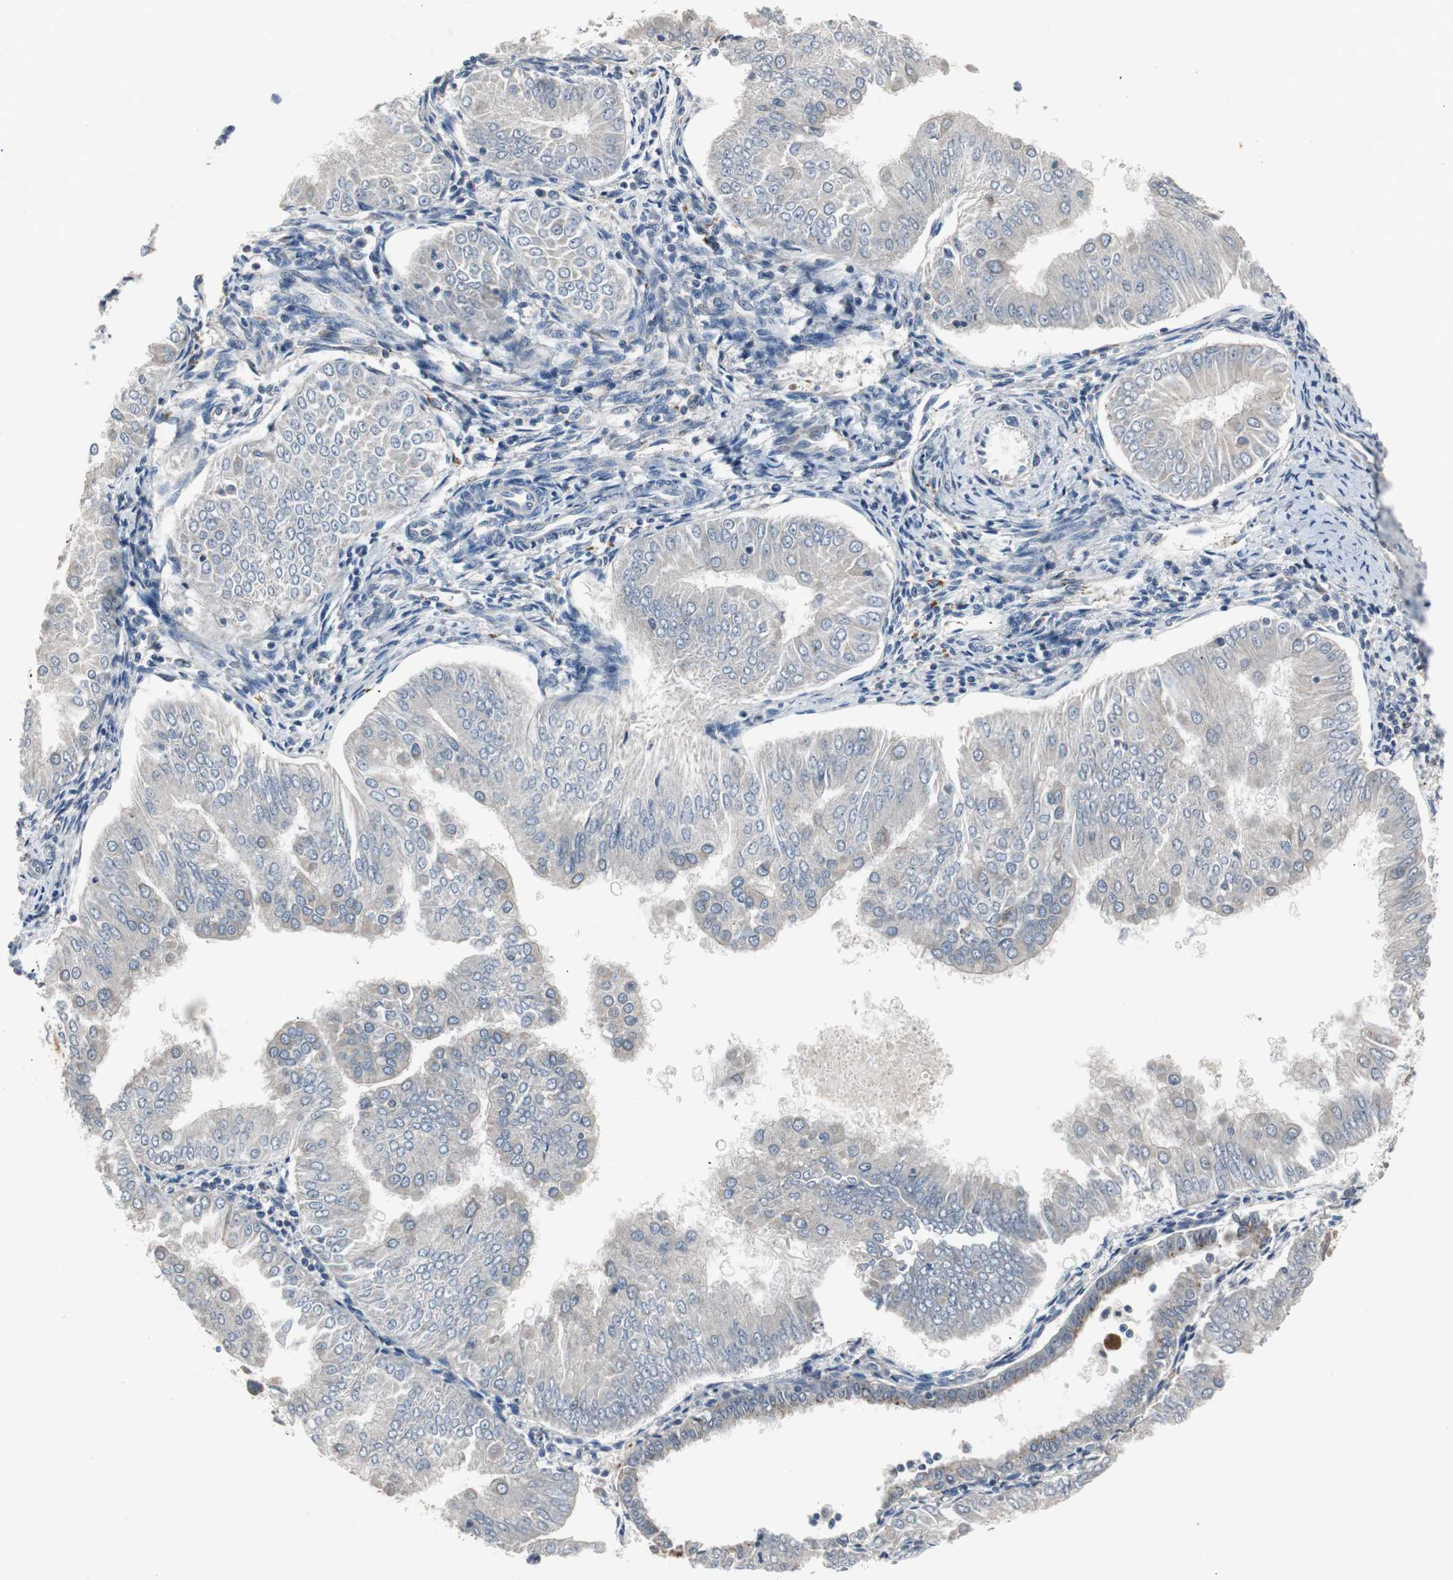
{"staining": {"intensity": "negative", "quantity": "none", "location": "none"}, "tissue": "endometrial cancer", "cell_type": "Tumor cells", "image_type": "cancer", "snomed": [{"axis": "morphology", "description": "Adenocarcinoma, NOS"}, {"axis": "topography", "description": "Endometrium"}], "caption": "Tumor cells are negative for brown protein staining in endometrial adenocarcinoma.", "gene": "PCYT1B", "patient": {"sex": "female", "age": 53}}